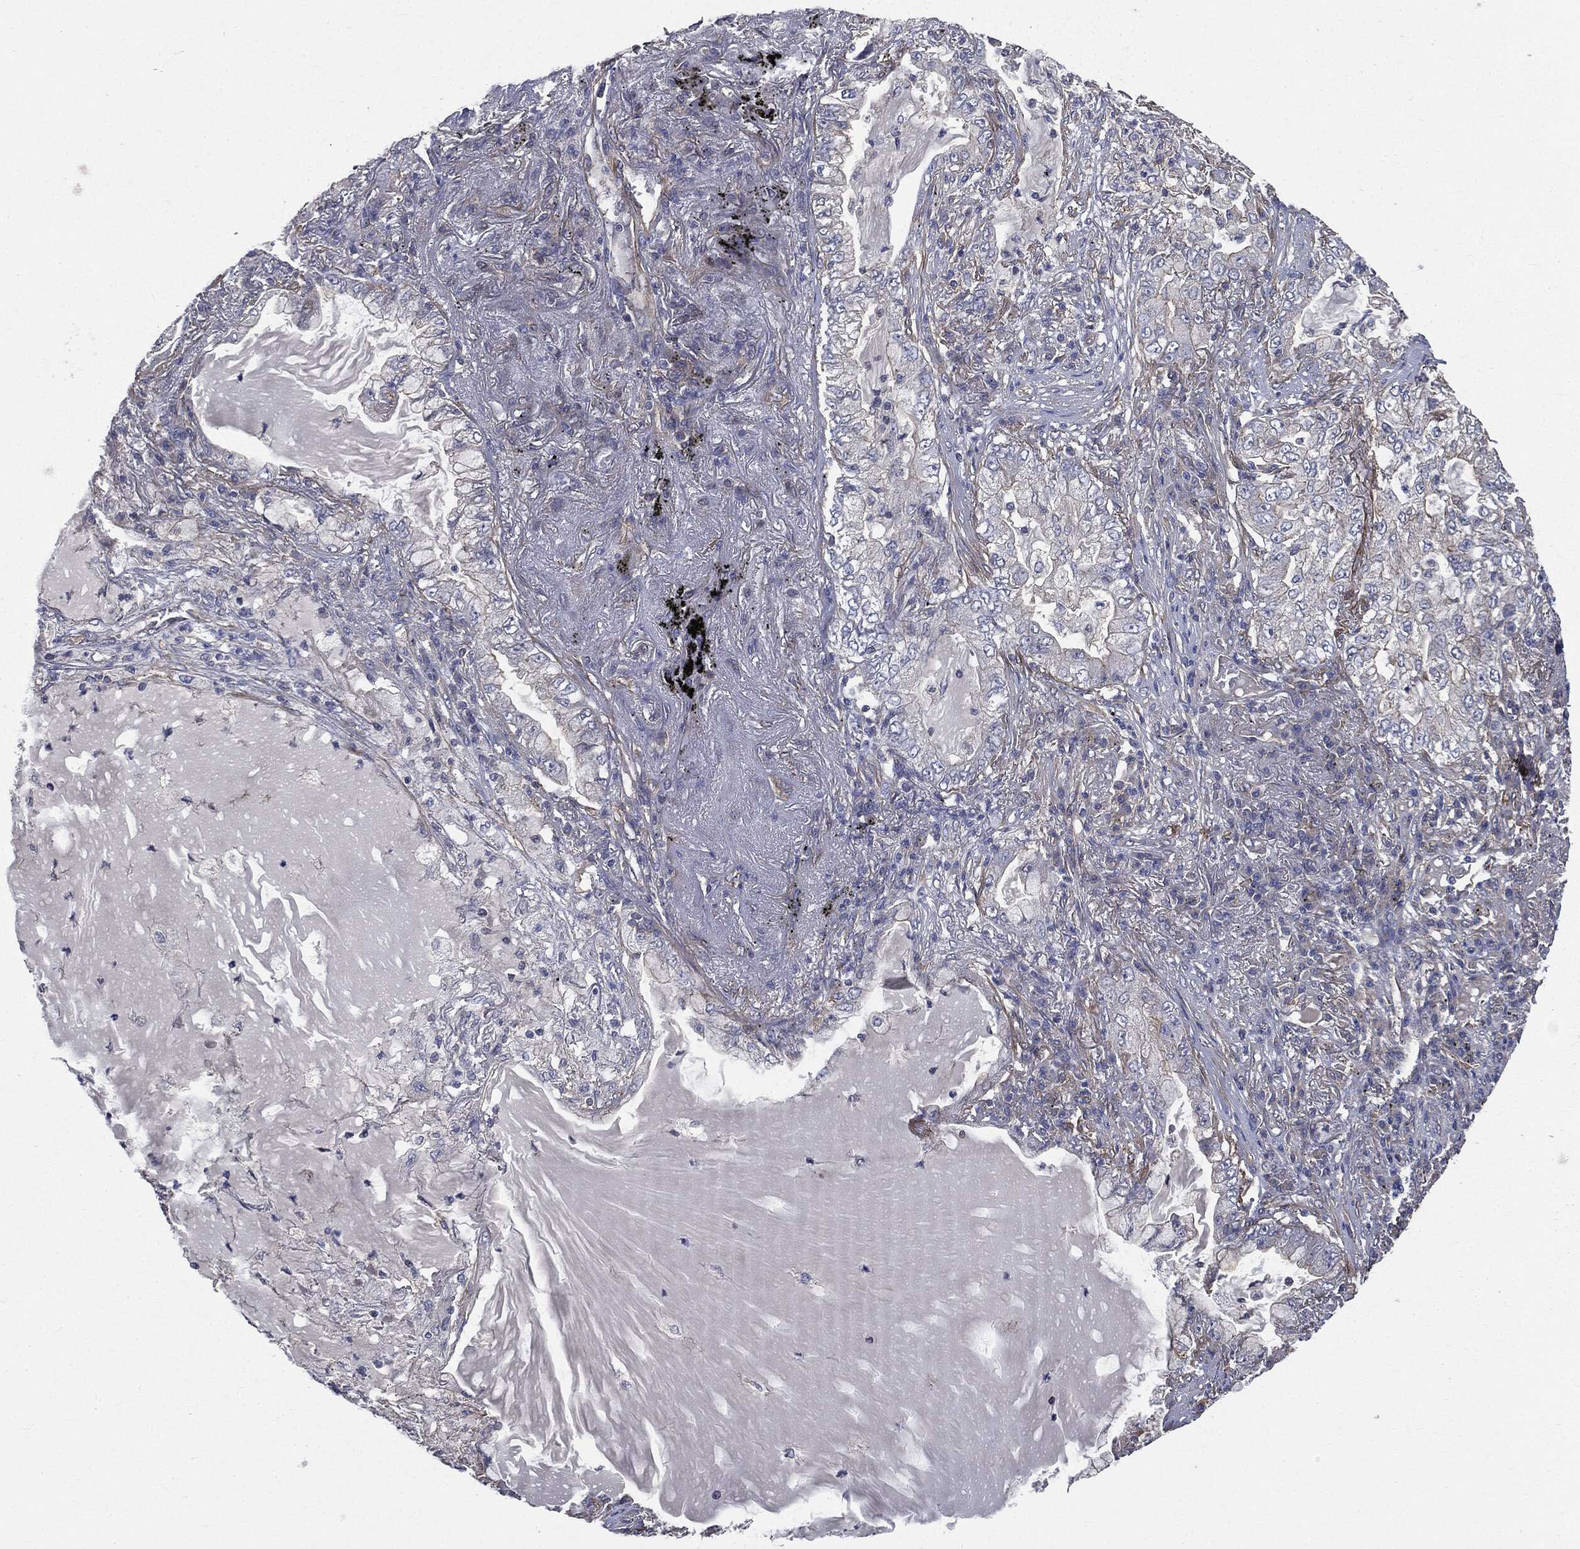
{"staining": {"intensity": "negative", "quantity": "none", "location": "none"}, "tissue": "lung cancer", "cell_type": "Tumor cells", "image_type": "cancer", "snomed": [{"axis": "morphology", "description": "Adenocarcinoma, NOS"}, {"axis": "topography", "description": "Lung"}], "caption": "High power microscopy histopathology image of an immunohistochemistry (IHC) histopathology image of lung cancer (adenocarcinoma), revealing no significant expression in tumor cells.", "gene": "EPS15L1", "patient": {"sex": "female", "age": 73}}